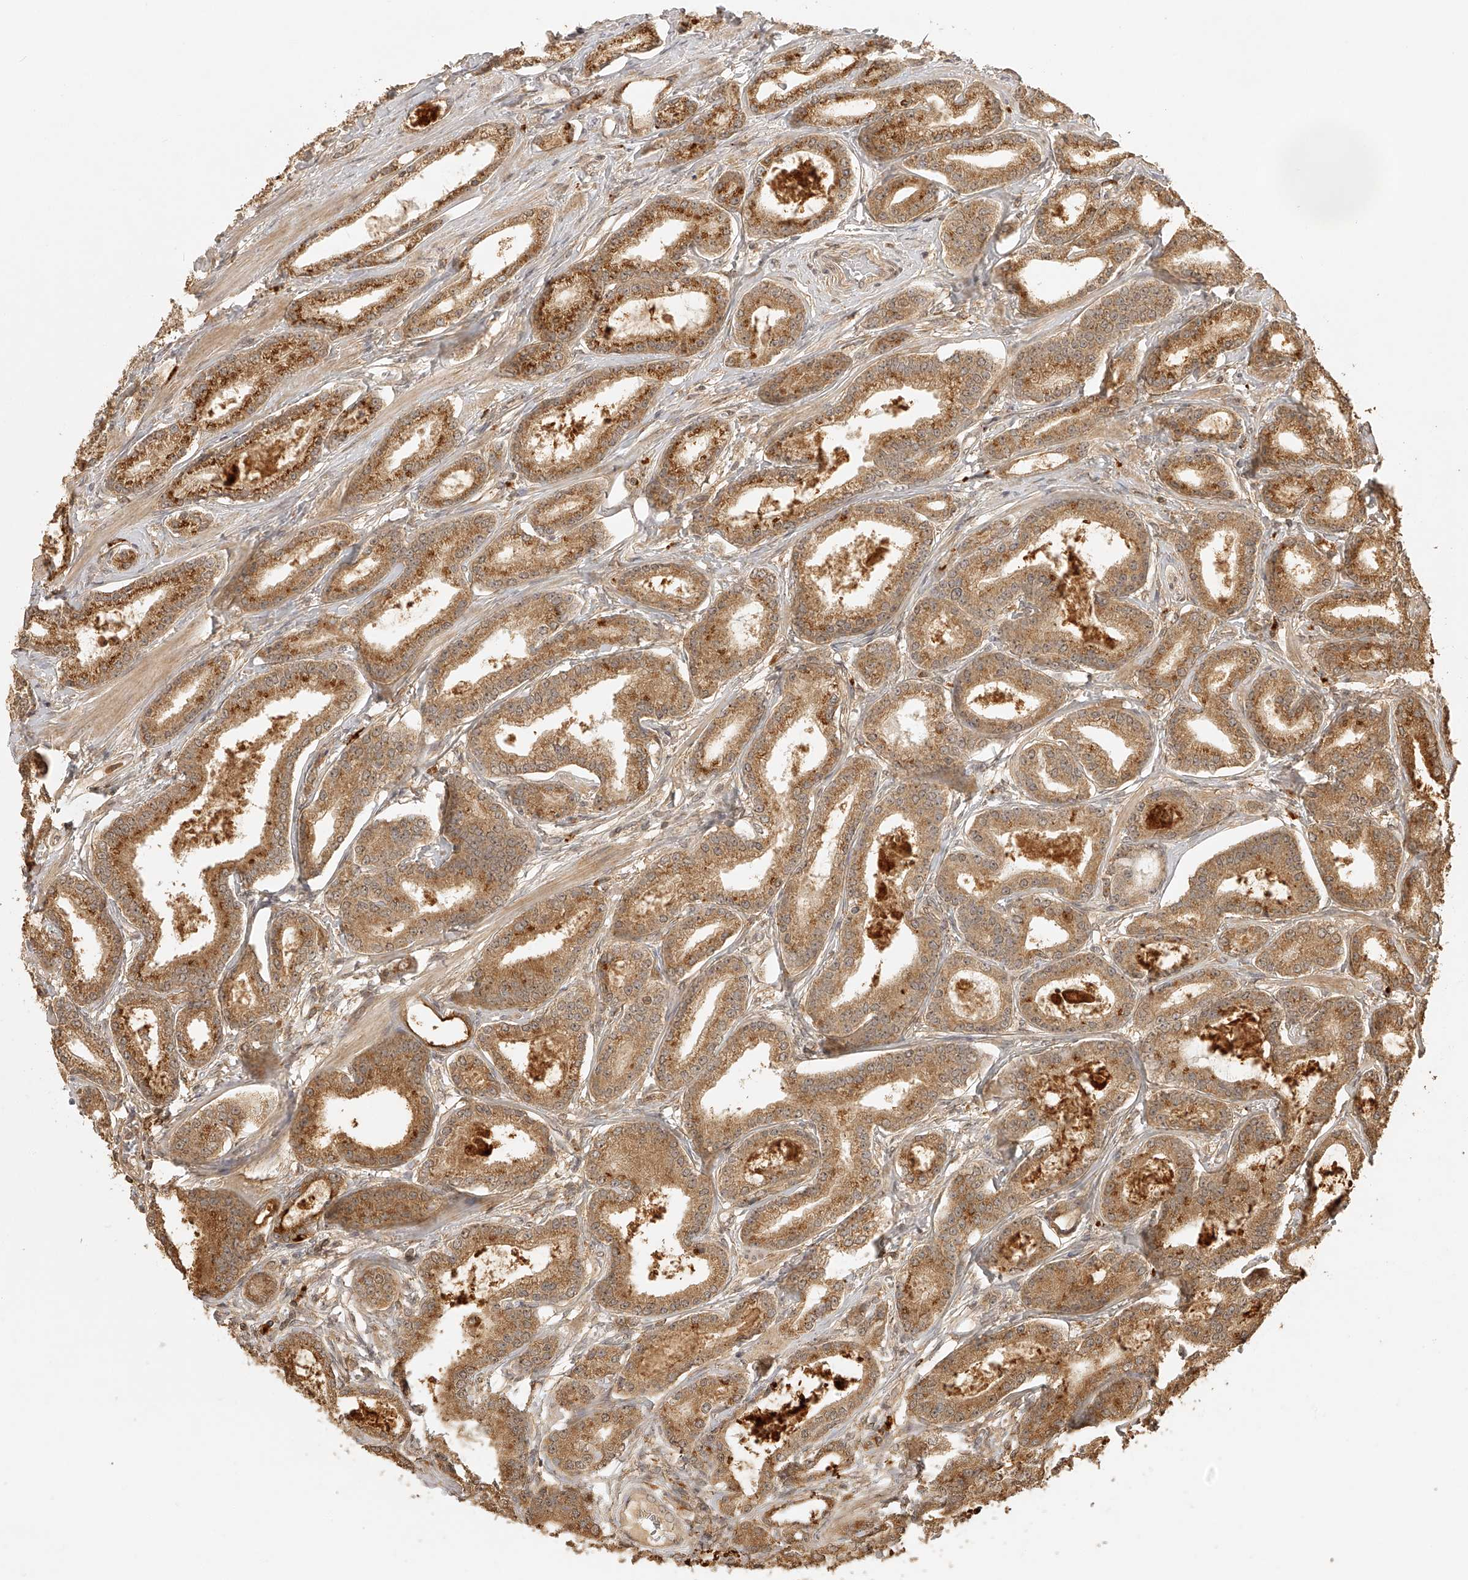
{"staining": {"intensity": "moderate", "quantity": ">75%", "location": "cytoplasmic/membranous"}, "tissue": "prostate cancer", "cell_type": "Tumor cells", "image_type": "cancer", "snomed": [{"axis": "morphology", "description": "Adenocarcinoma, Low grade"}, {"axis": "topography", "description": "Prostate"}], "caption": "Prostate low-grade adenocarcinoma stained with a protein marker exhibits moderate staining in tumor cells.", "gene": "BCL2L11", "patient": {"sex": "male", "age": 60}}